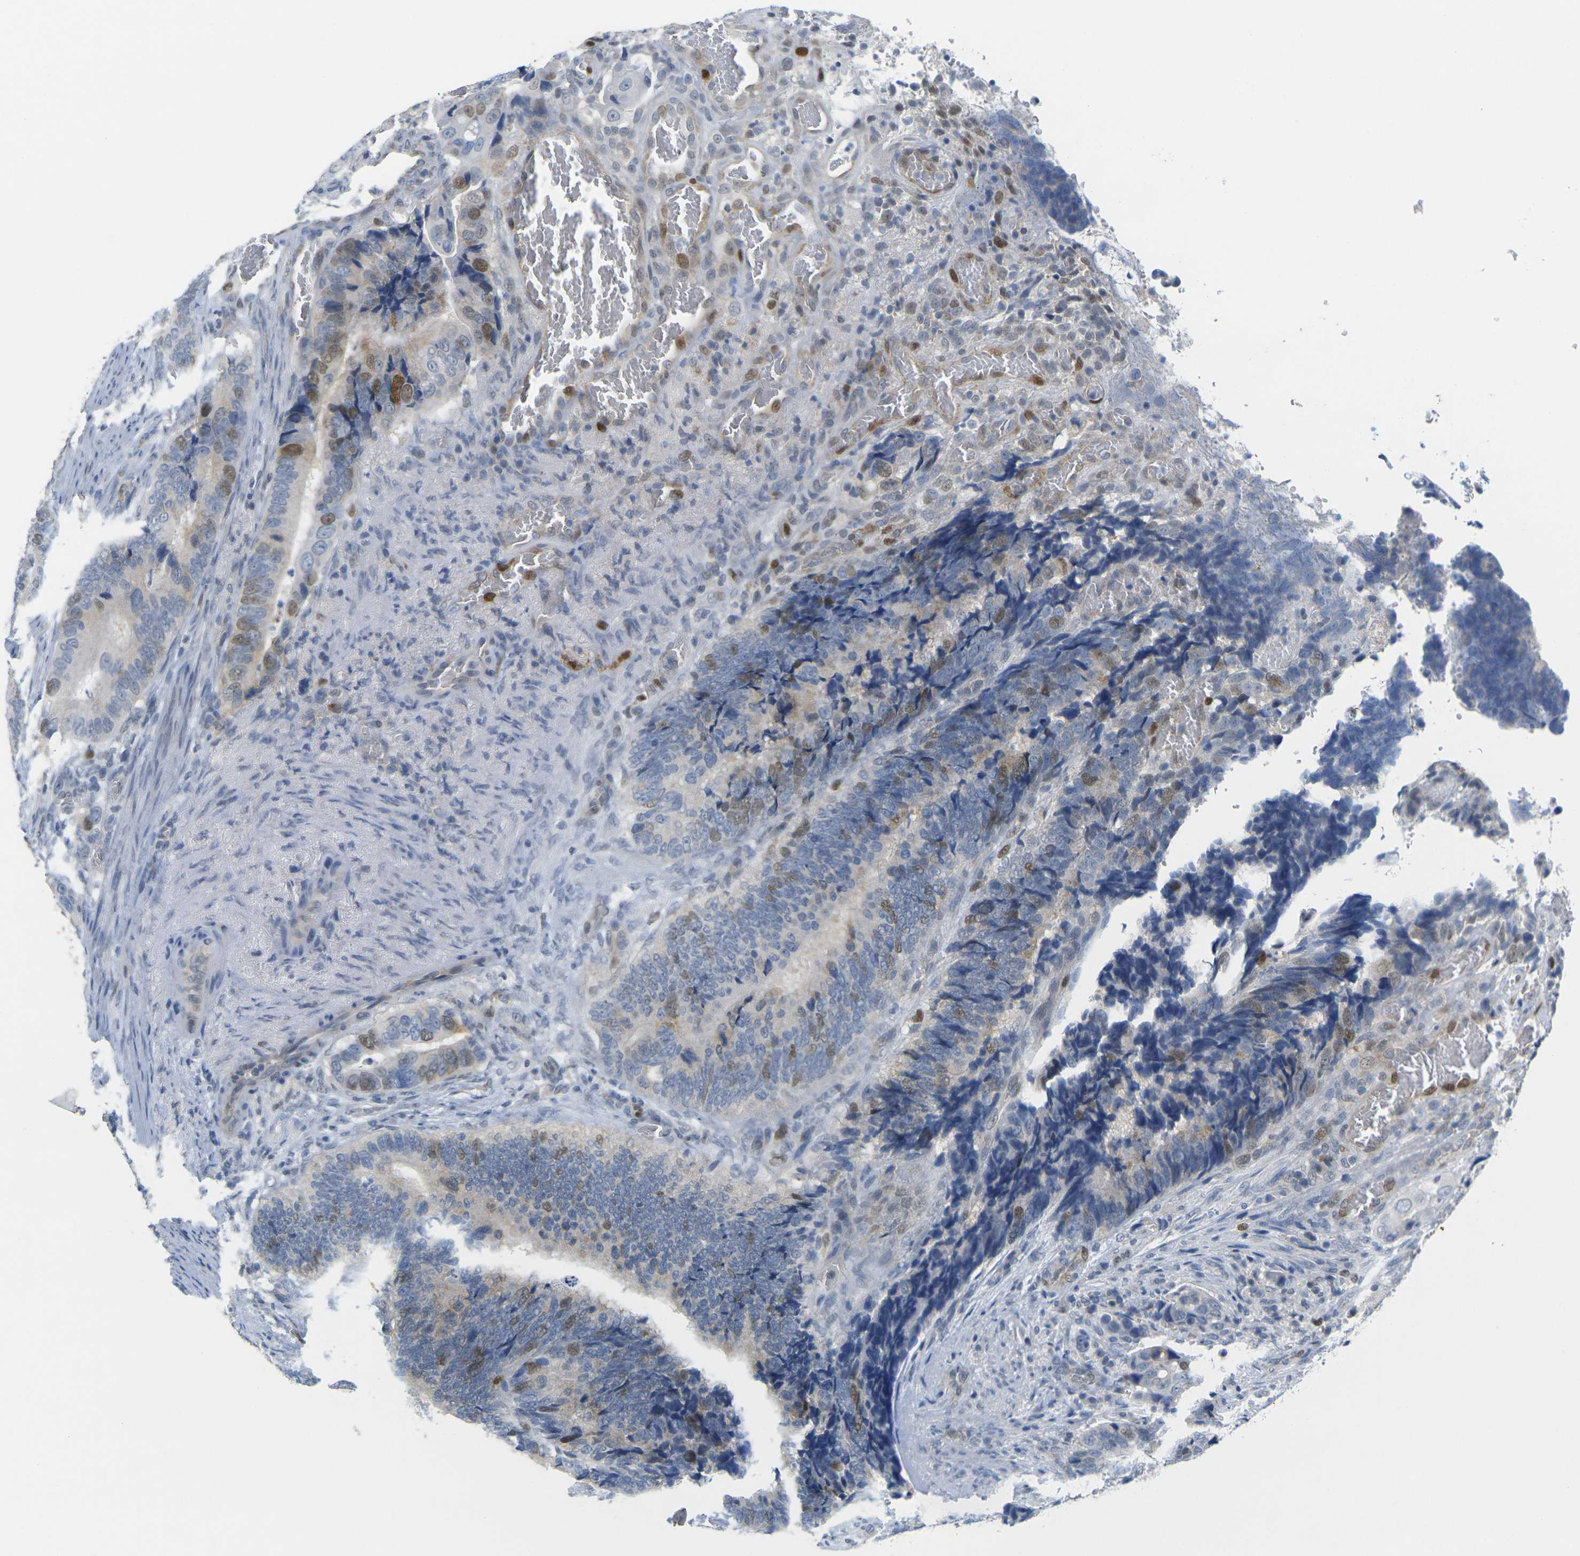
{"staining": {"intensity": "moderate", "quantity": "<25%", "location": "nuclear"}, "tissue": "colorectal cancer", "cell_type": "Tumor cells", "image_type": "cancer", "snomed": [{"axis": "morphology", "description": "Adenocarcinoma, NOS"}, {"axis": "topography", "description": "Colon"}], "caption": "Adenocarcinoma (colorectal) tissue exhibits moderate nuclear staining in approximately <25% of tumor cells, visualized by immunohistochemistry. (Stains: DAB (3,3'-diaminobenzidine) in brown, nuclei in blue, Microscopy: brightfield microscopy at high magnification).", "gene": "CDK2", "patient": {"sex": "male", "age": 72}}